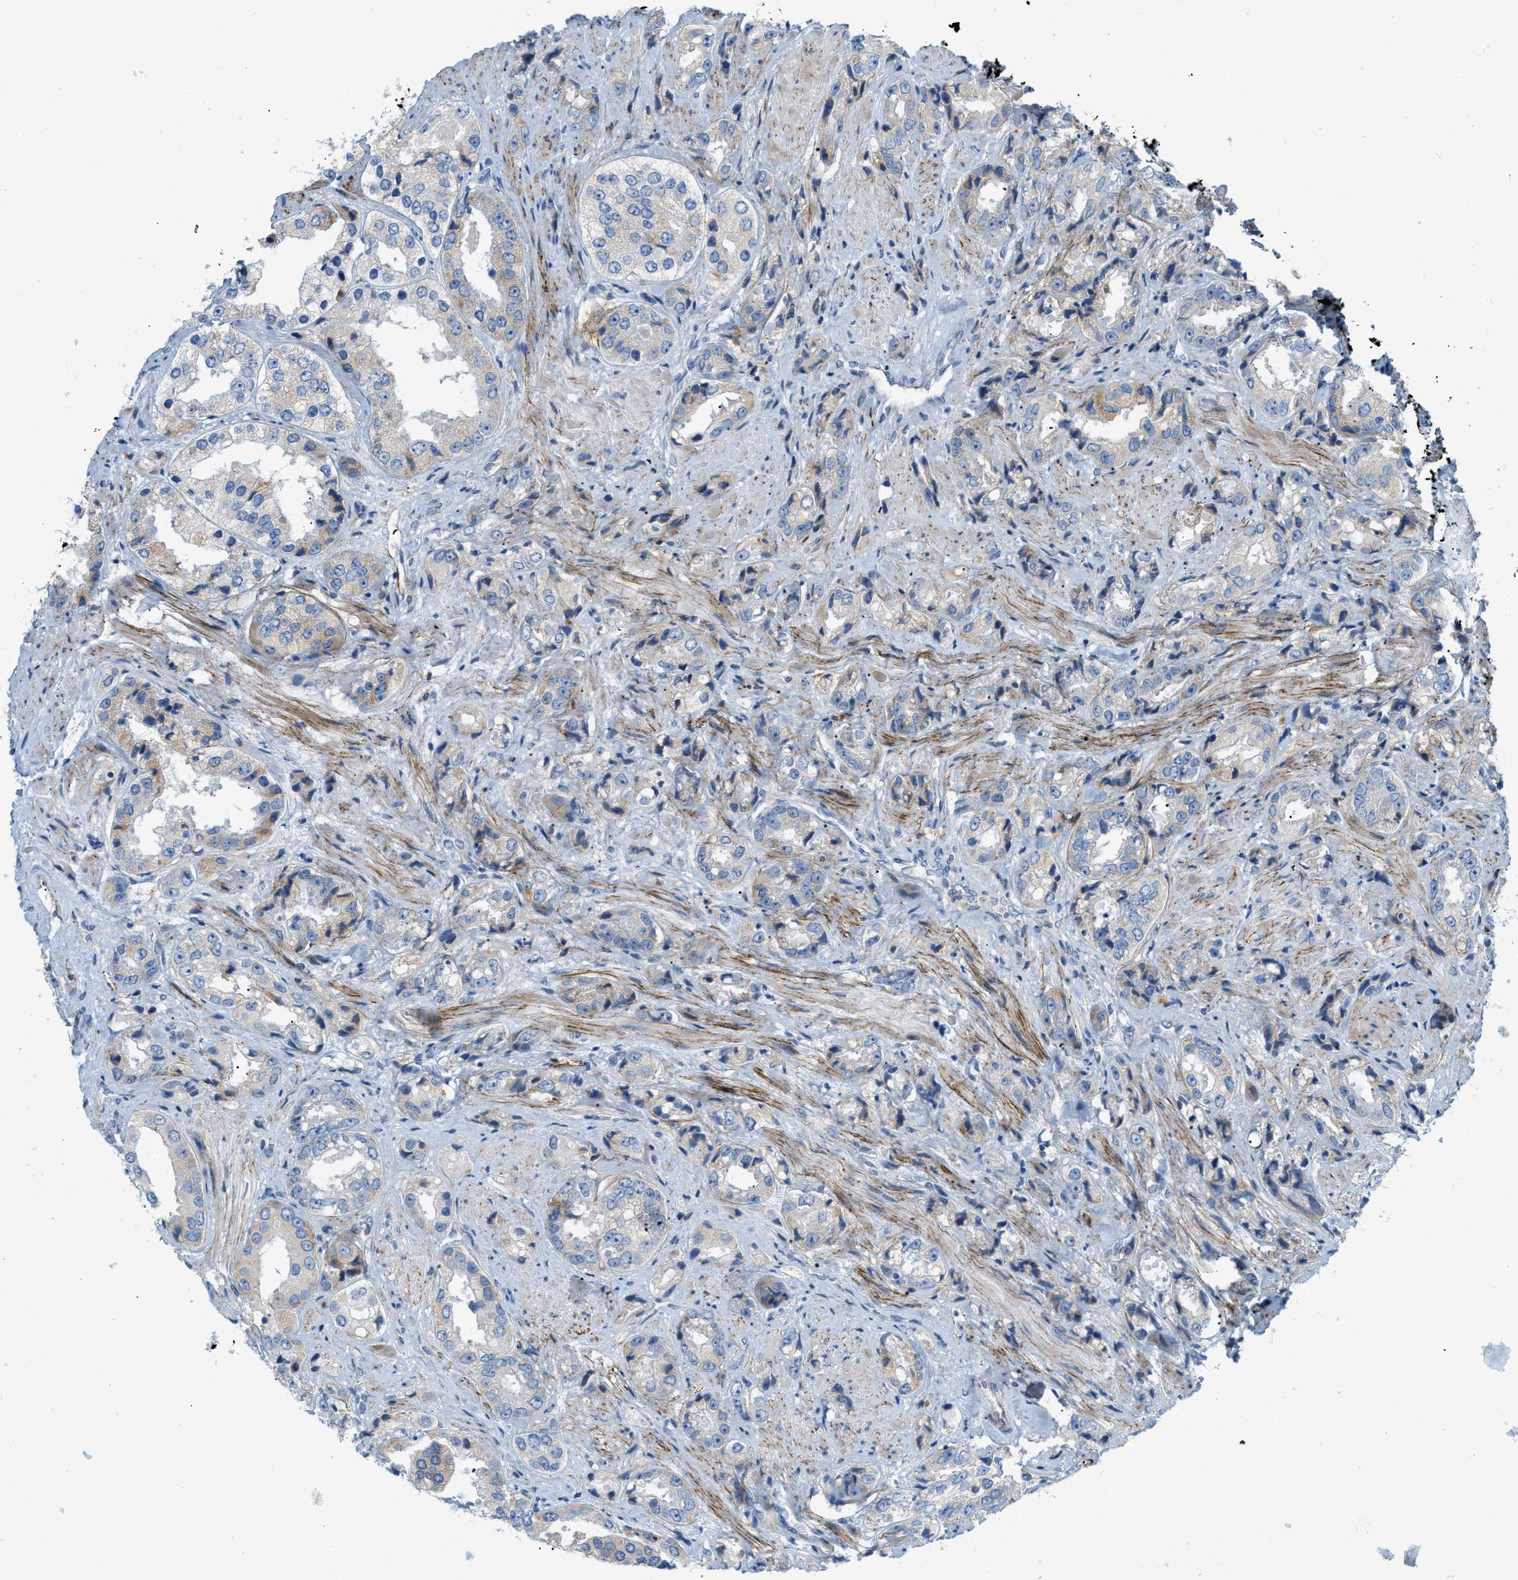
{"staining": {"intensity": "weak", "quantity": "<25%", "location": "cytoplasmic/membranous"}, "tissue": "prostate cancer", "cell_type": "Tumor cells", "image_type": "cancer", "snomed": [{"axis": "morphology", "description": "Adenocarcinoma, High grade"}, {"axis": "topography", "description": "Prostate"}], "caption": "Immunohistochemistry (IHC) image of human prostate adenocarcinoma (high-grade) stained for a protein (brown), which exhibits no positivity in tumor cells.", "gene": "LMBRD1", "patient": {"sex": "male", "age": 61}}